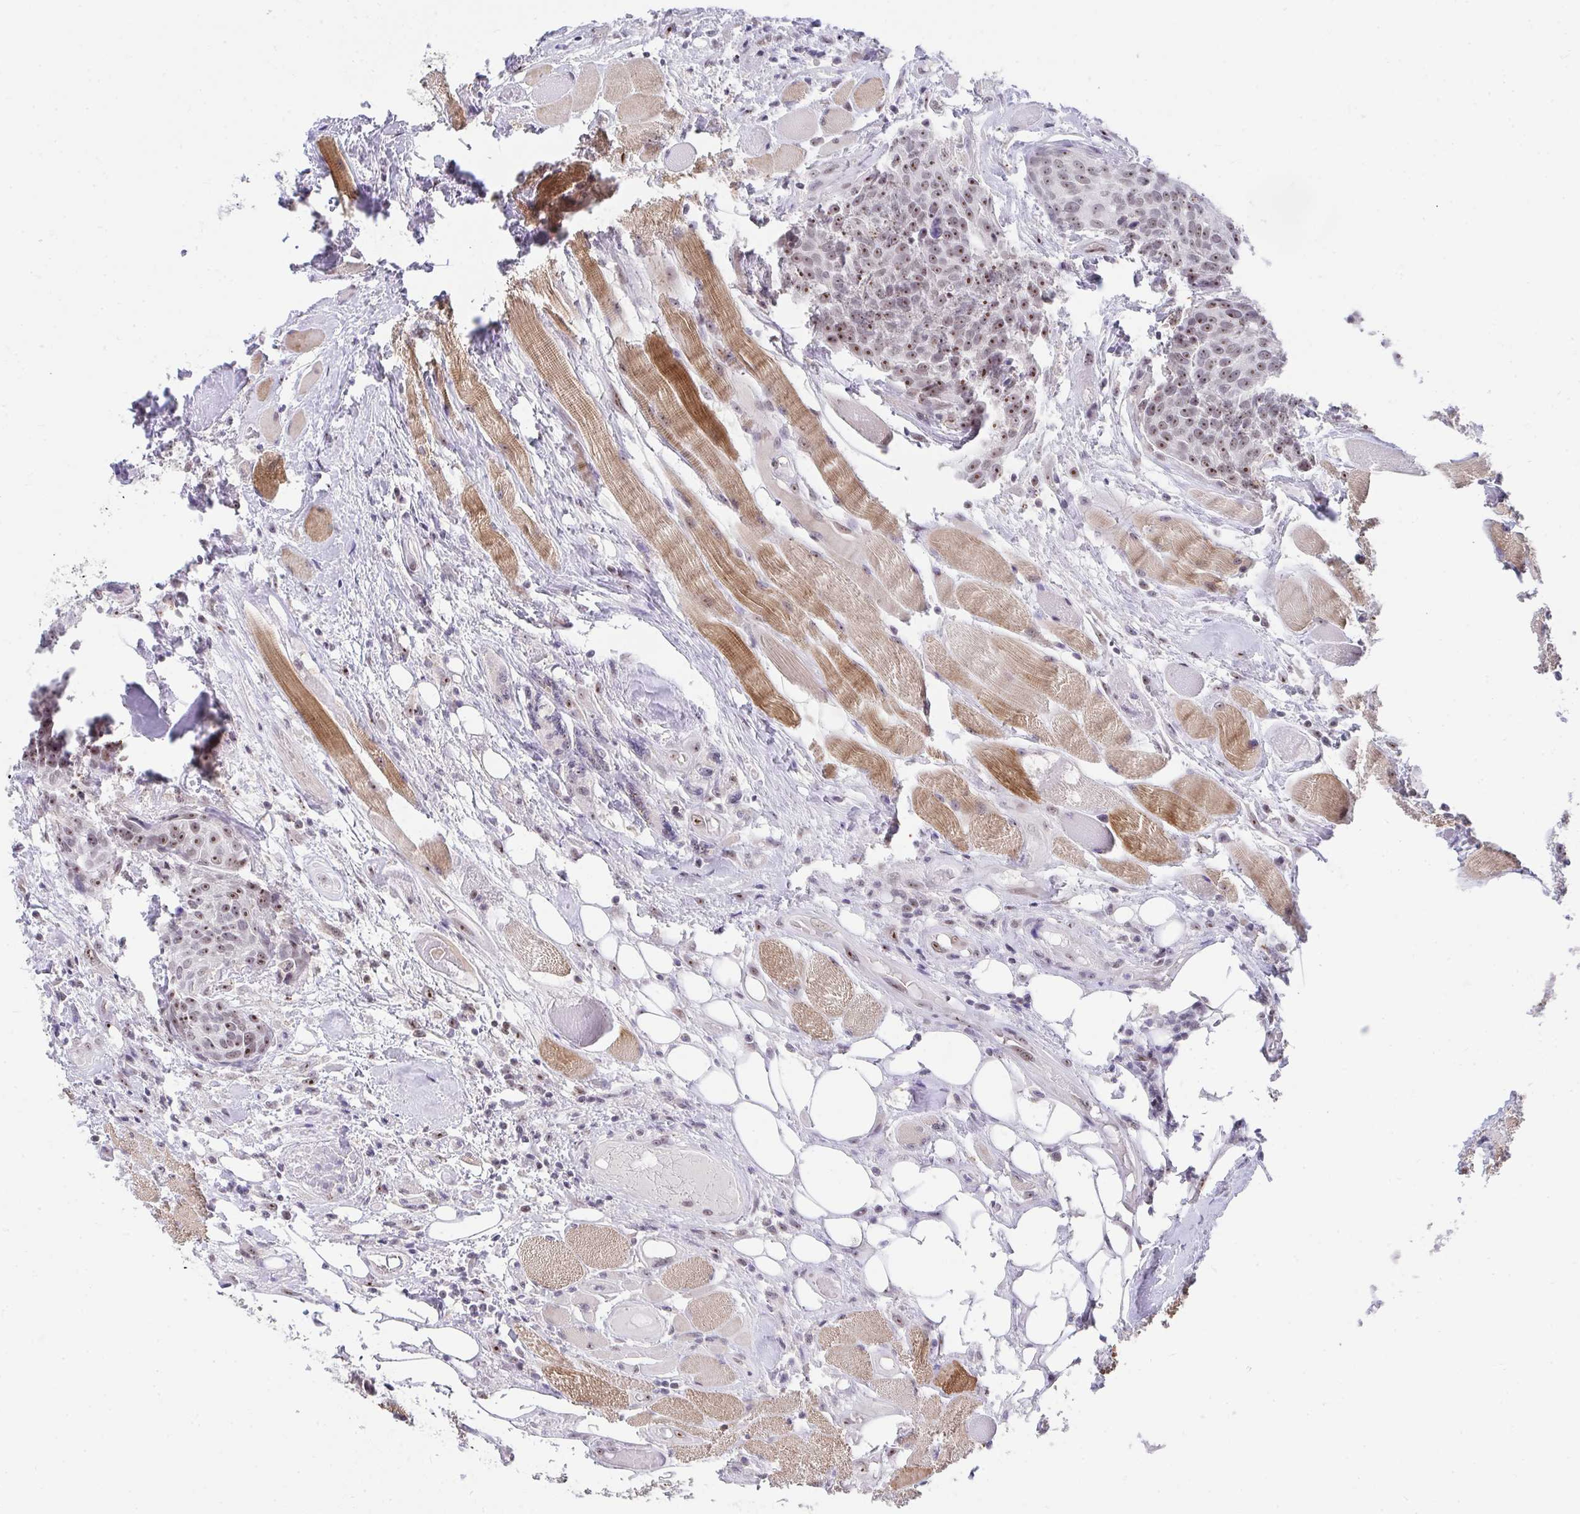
{"staining": {"intensity": "moderate", "quantity": "25%-75%", "location": "nuclear"}, "tissue": "head and neck cancer", "cell_type": "Tumor cells", "image_type": "cancer", "snomed": [{"axis": "morphology", "description": "Squamous cell carcinoma, NOS"}, {"axis": "topography", "description": "Oral tissue"}, {"axis": "topography", "description": "Head-Neck"}], "caption": "About 25%-75% of tumor cells in head and neck cancer reveal moderate nuclear protein expression as visualized by brown immunohistochemical staining.", "gene": "HIRA", "patient": {"sex": "male", "age": 64}}